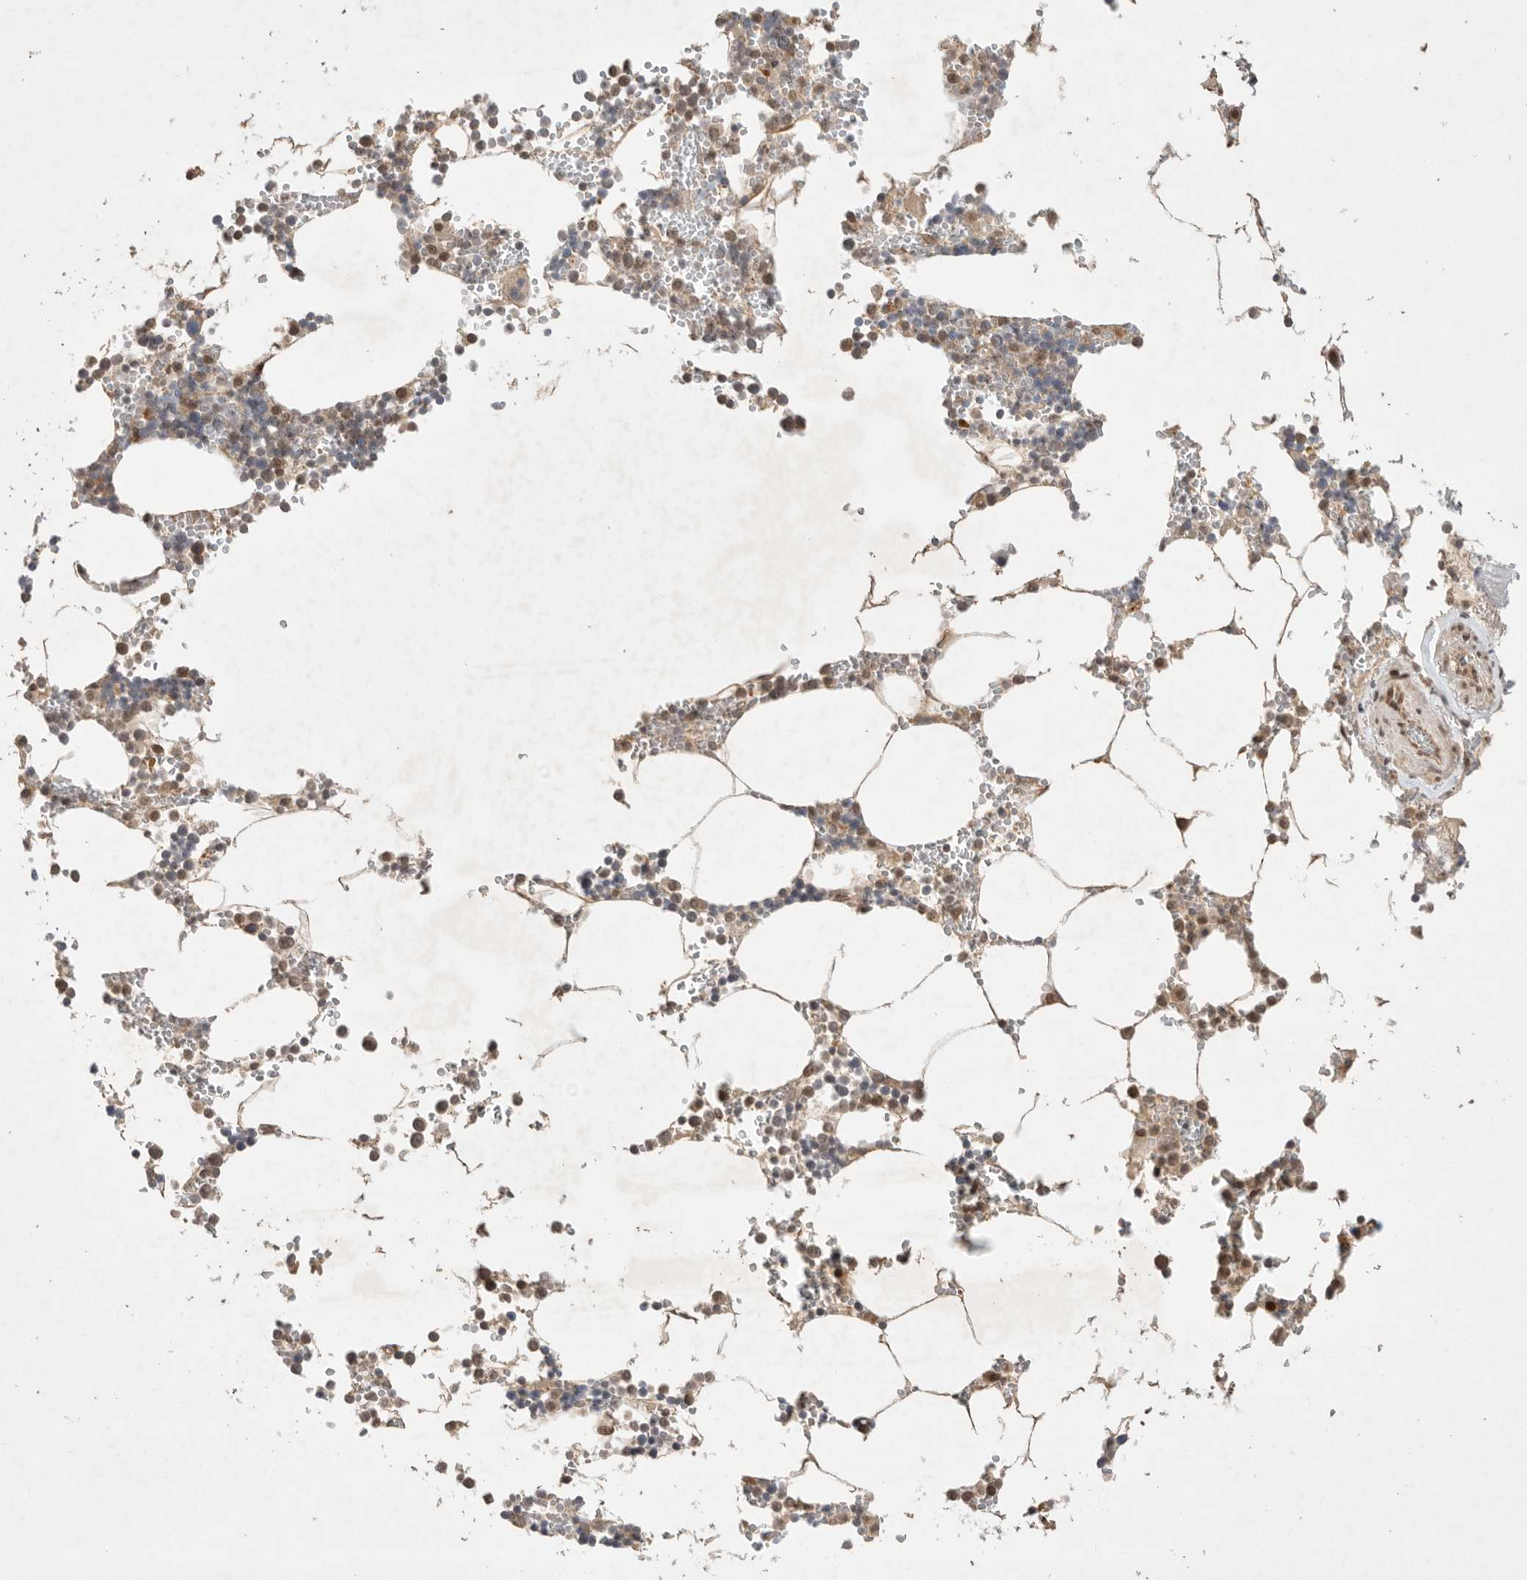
{"staining": {"intensity": "moderate", "quantity": "25%-75%", "location": "nuclear"}, "tissue": "bone marrow", "cell_type": "Hematopoietic cells", "image_type": "normal", "snomed": [{"axis": "morphology", "description": "Normal tissue, NOS"}, {"axis": "topography", "description": "Bone marrow"}], "caption": "Hematopoietic cells show moderate nuclear expression in approximately 25%-75% of cells in normal bone marrow. (DAB = brown stain, brightfield microscopy at high magnification).", "gene": "LEMD3", "patient": {"sex": "male", "age": 70}}